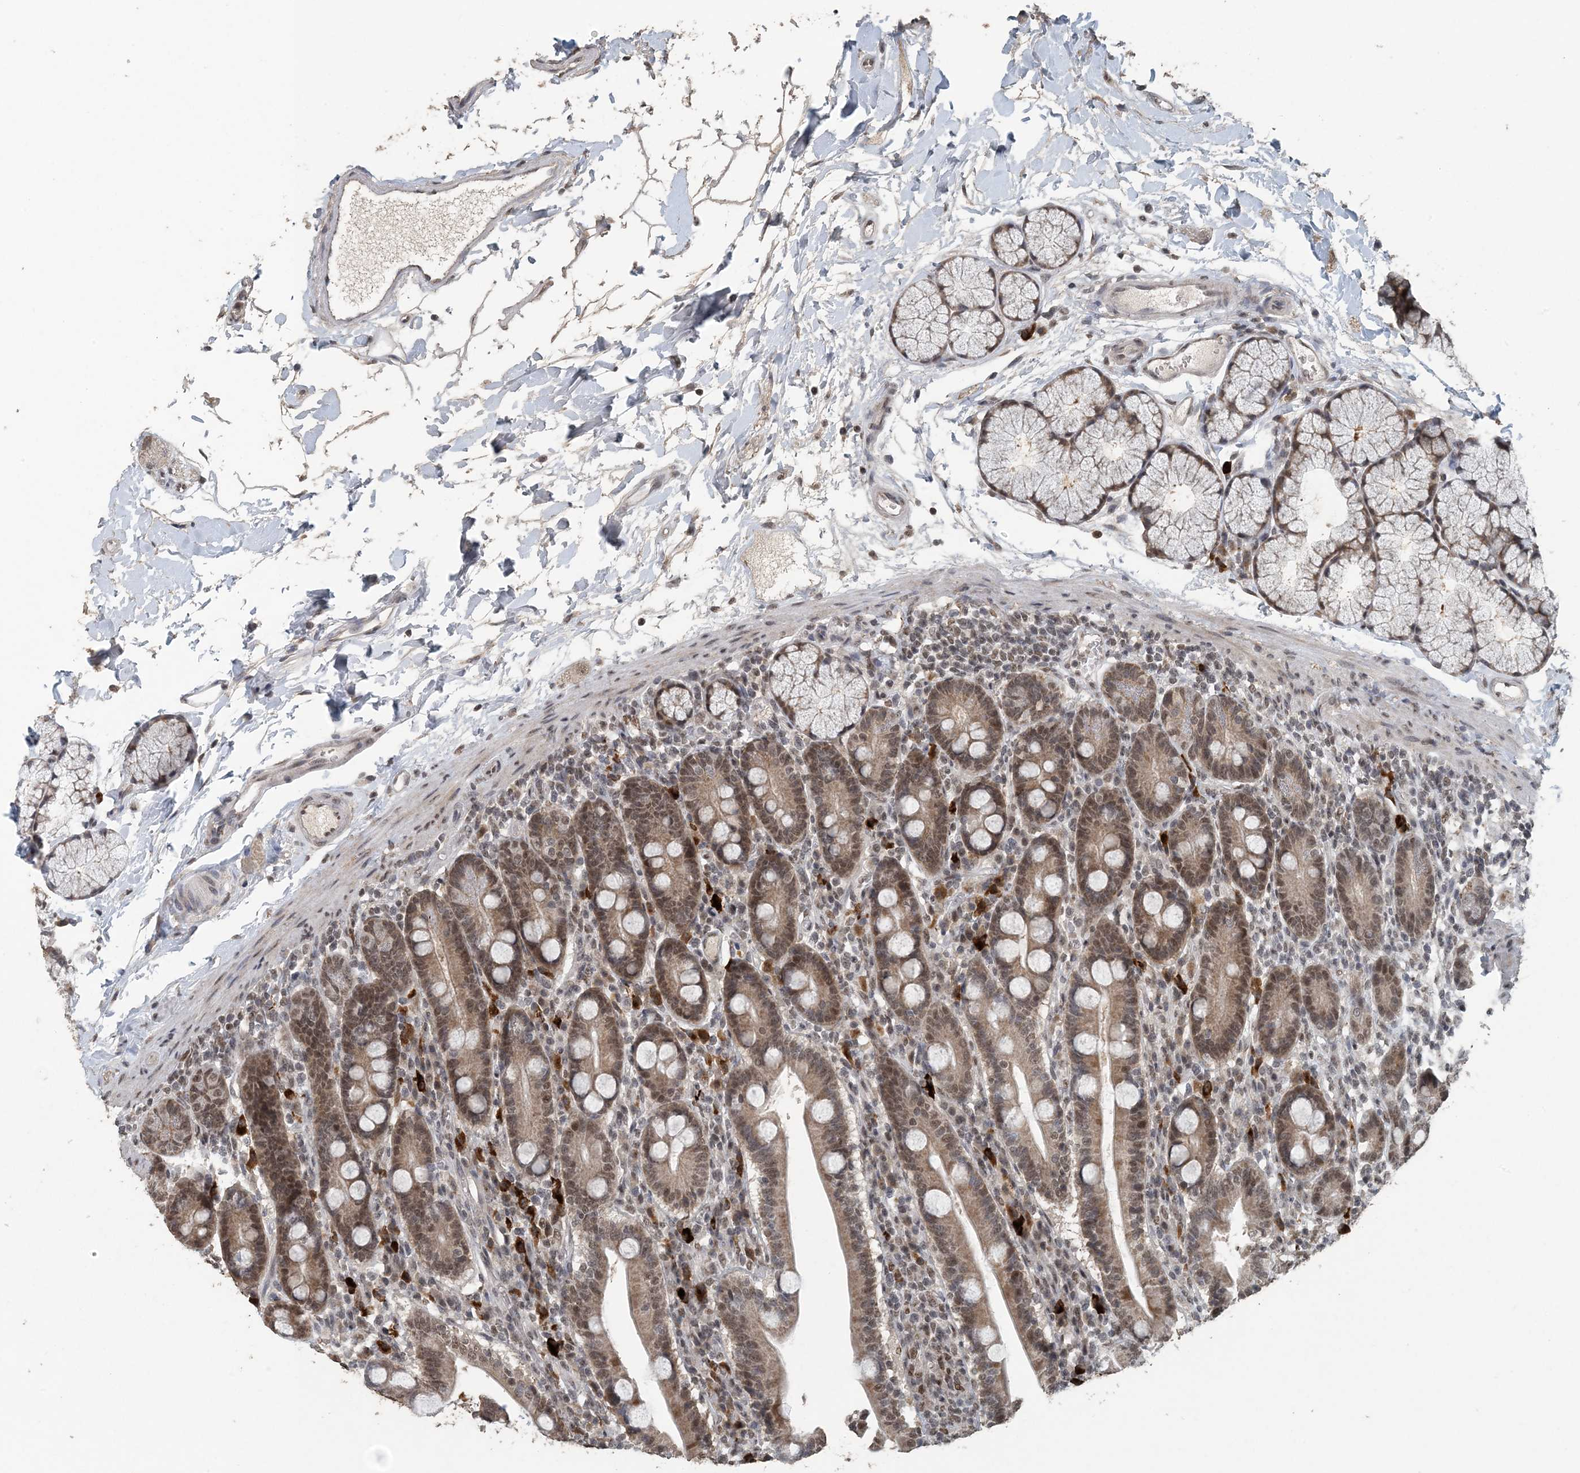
{"staining": {"intensity": "moderate", "quantity": ">75%", "location": "cytoplasmic/membranous,nuclear"}, "tissue": "duodenum", "cell_type": "Glandular cells", "image_type": "normal", "snomed": [{"axis": "morphology", "description": "Normal tissue, NOS"}, {"axis": "topography", "description": "Duodenum"}], "caption": "Immunohistochemistry (DAB (3,3'-diaminobenzidine)) staining of benign human duodenum demonstrates moderate cytoplasmic/membranous,nuclear protein positivity in about >75% of glandular cells.", "gene": "MBD2", "patient": {"sex": "male", "age": 35}}